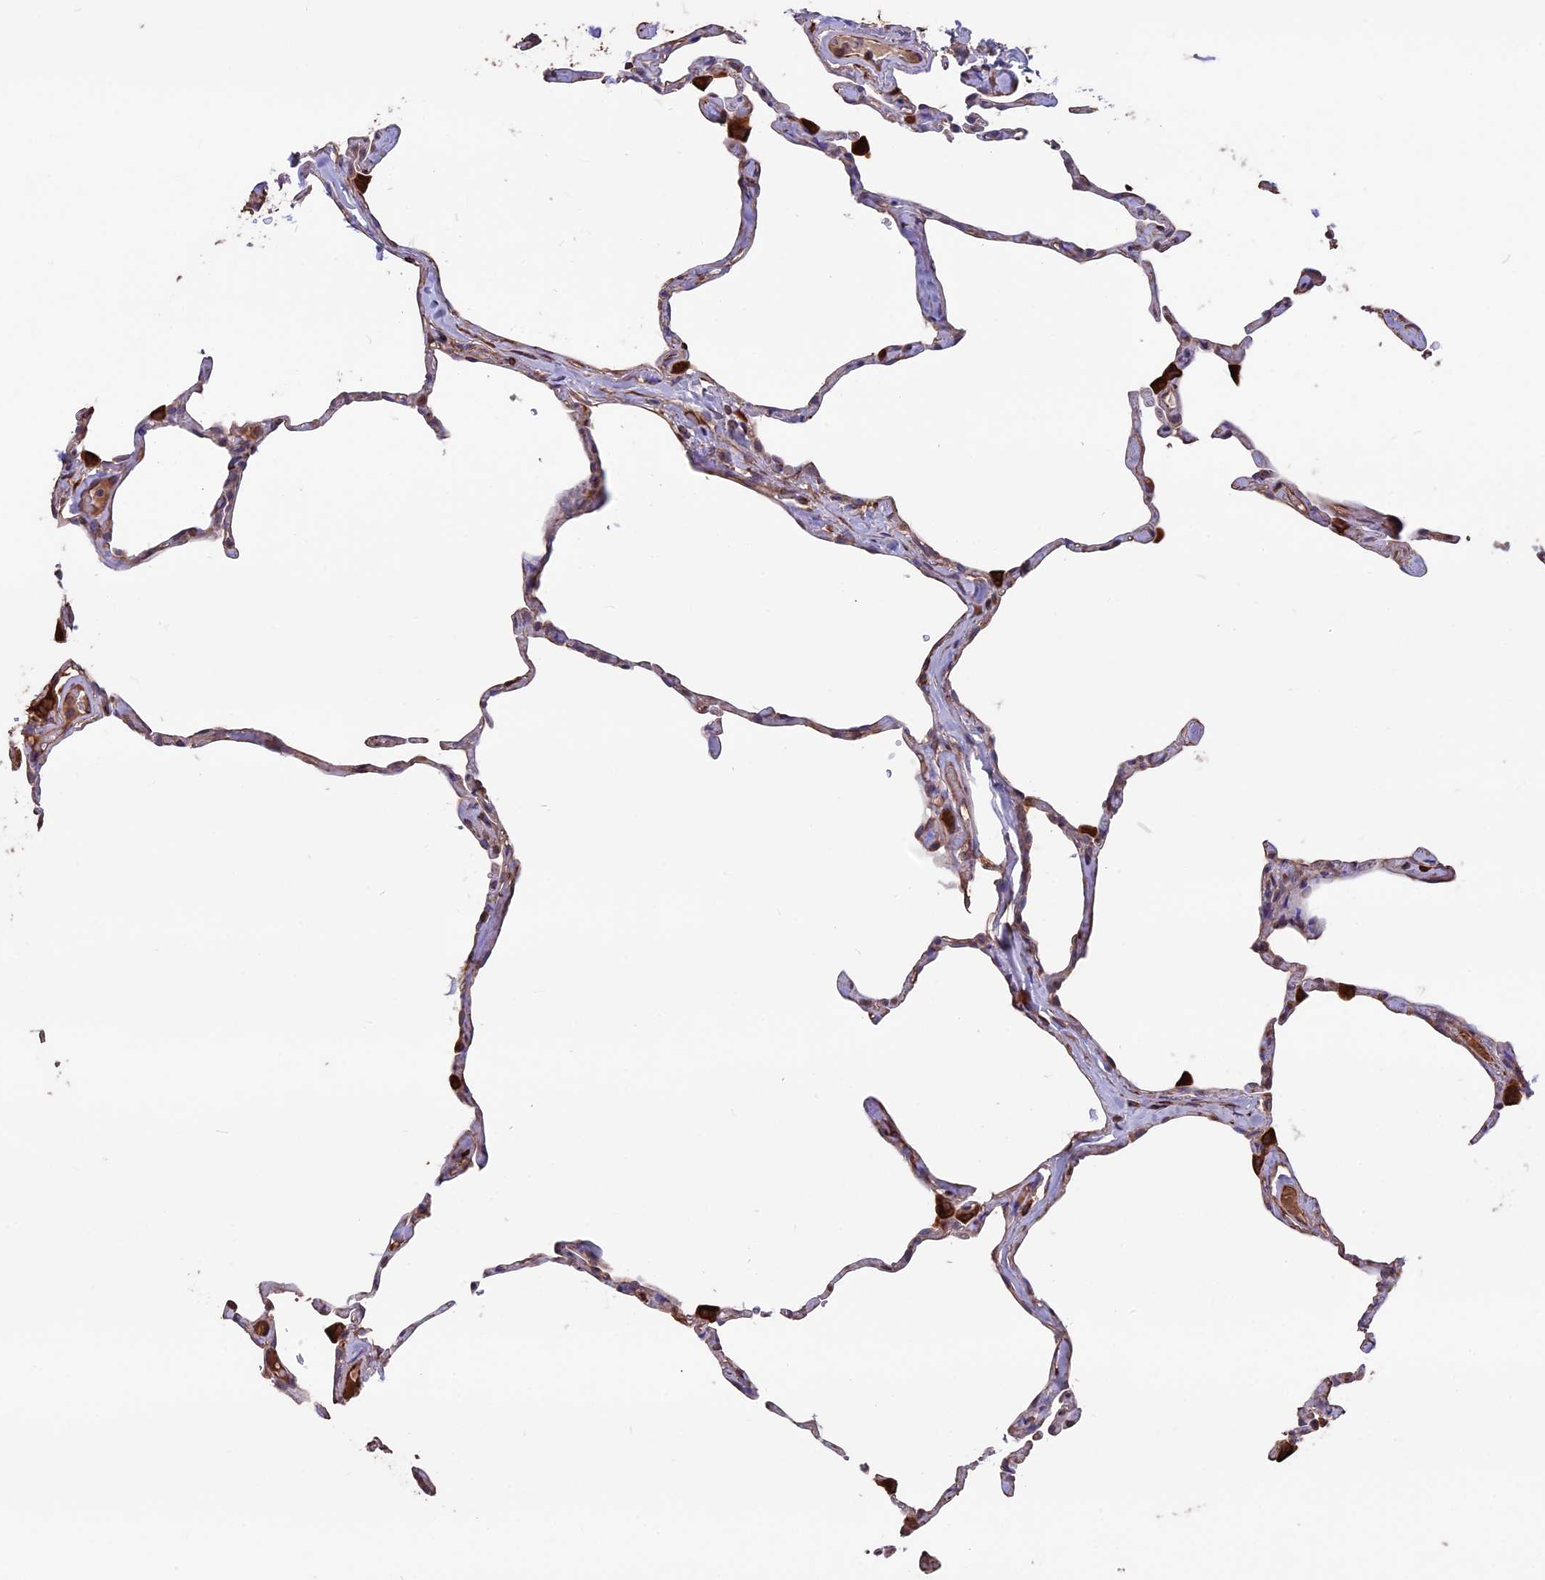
{"staining": {"intensity": "negative", "quantity": "none", "location": "none"}, "tissue": "lung", "cell_type": "Alveolar cells", "image_type": "normal", "snomed": [{"axis": "morphology", "description": "Normal tissue, NOS"}, {"axis": "topography", "description": "Lung"}], "caption": "The photomicrograph shows no significant expression in alveolar cells of lung. Brightfield microscopy of IHC stained with DAB (brown) and hematoxylin (blue), captured at high magnification.", "gene": "SEH1L", "patient": {"sex": "male", "age": 65}}